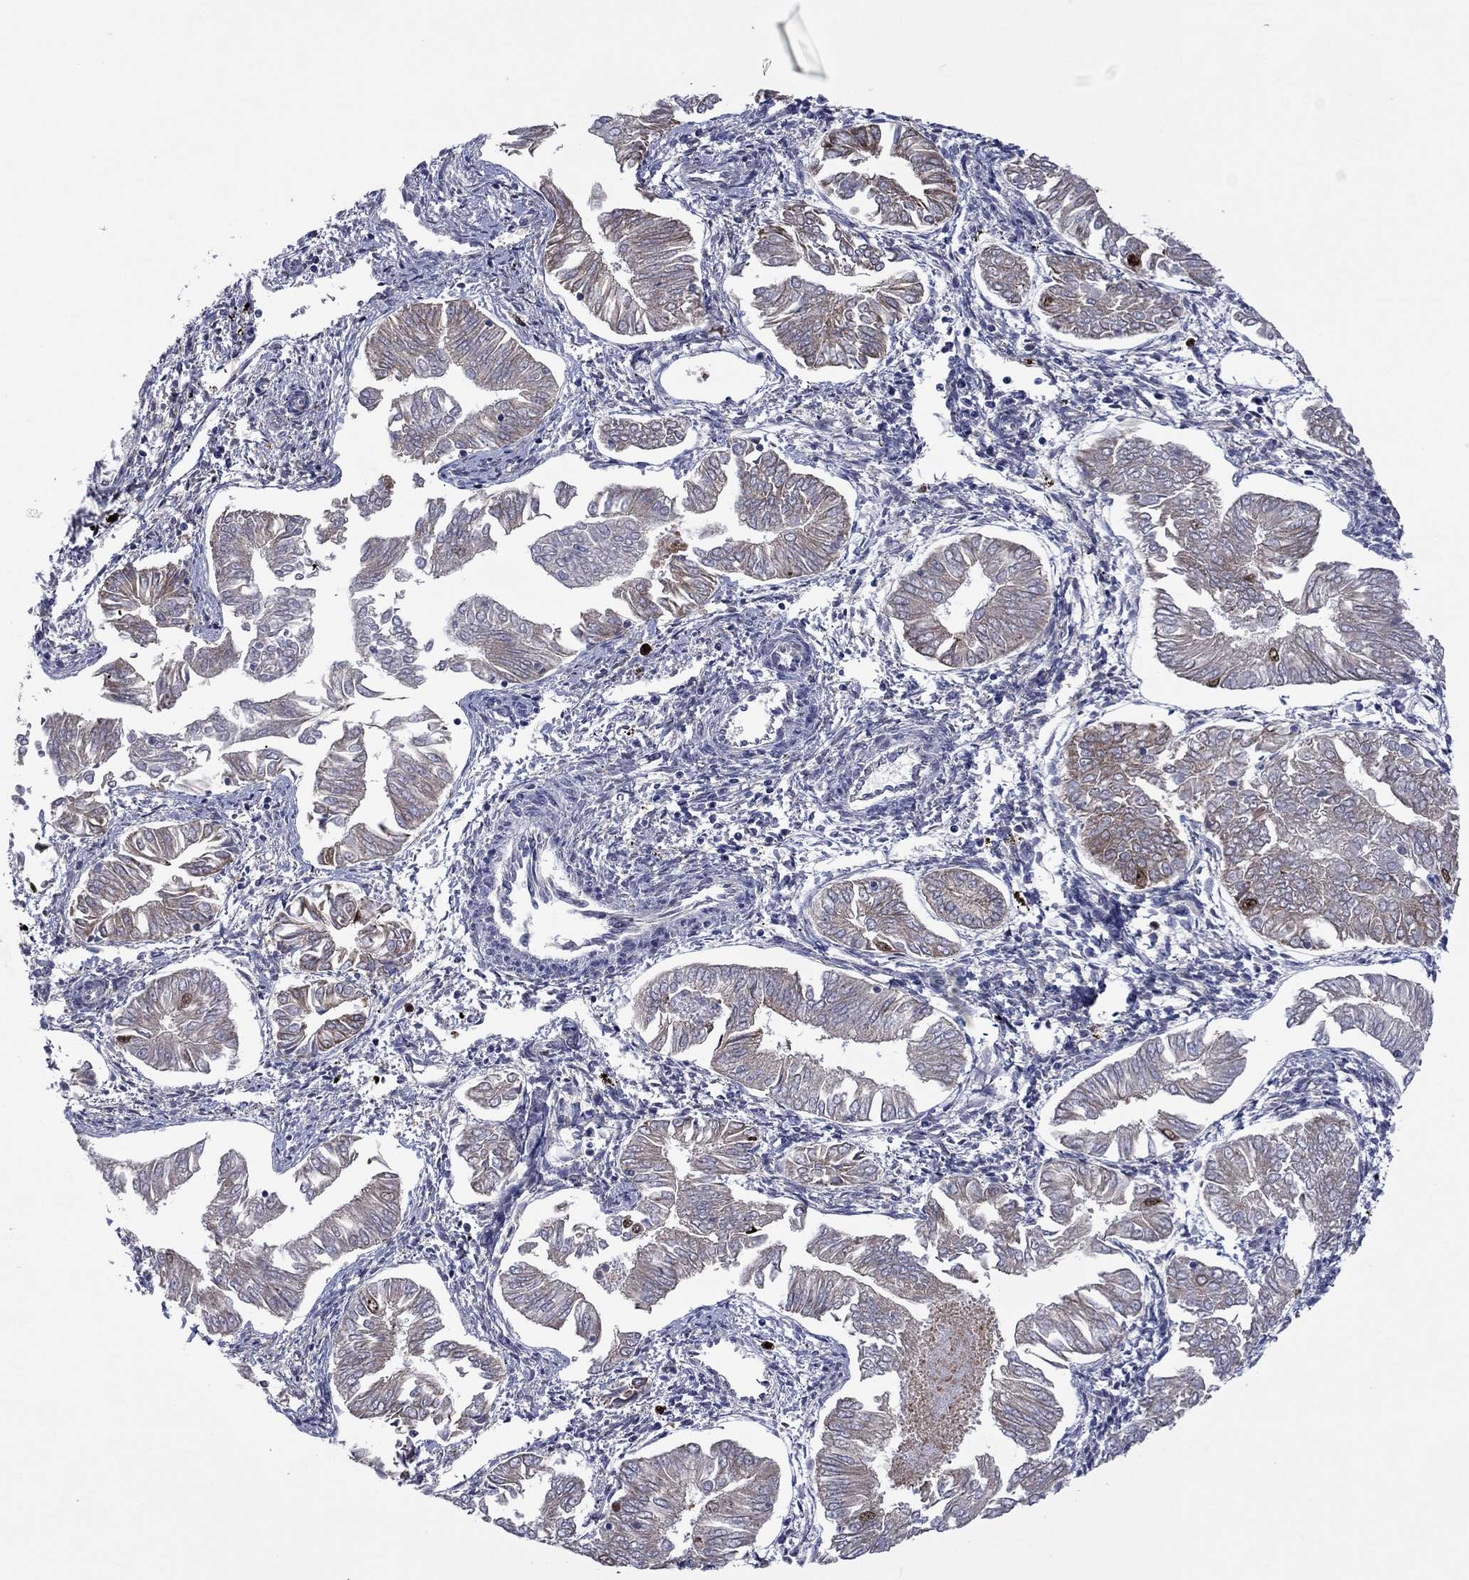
{"staining": {"intensity": "moderate", "quantity": "<25%", "location": "nuclear"}, "tissue": "endometrial cancer", "cell_type": "Tumor cells", "image_type": "cancer", "snomed": [{"axis": "morphology", "description": "Adenocarcinoma, NOS"}, {"axis": "topography", "description": "Endometrium"}], "caption": "Endometrial adenocarcinoma tissue exhibits moderate nuclear expression in about <25% of tumor cells, visualized by immunohistochemistry.", "gene": "CDCA5", "patient": {"sex": "female", "age": 53}}